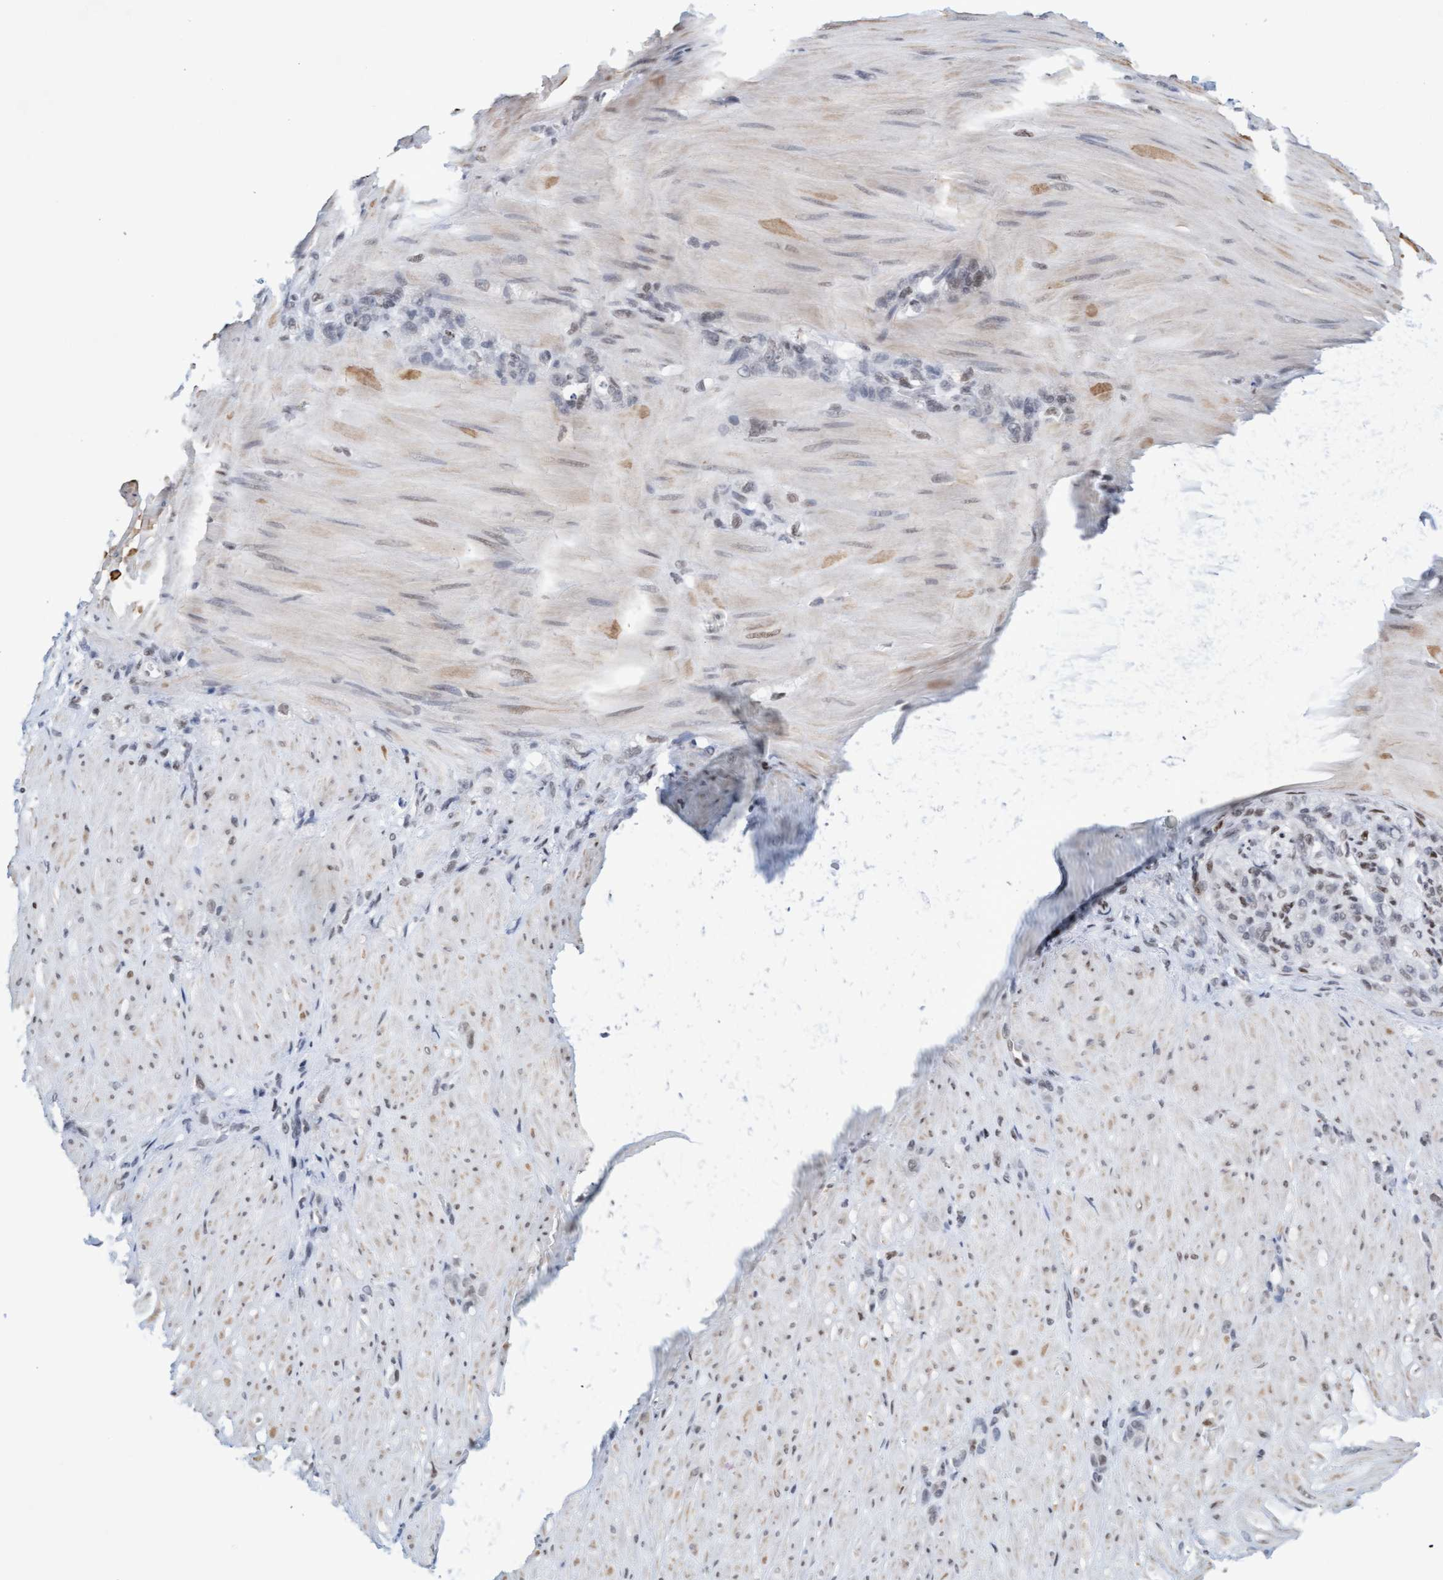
{"staining": {"intensity": "weak", "quantity": "<25%", "location": "nuclear"}, "tissue": "stomach cancer", "cell_type": "Tumor cells", "image_type": "cancer", "snomed": [{"axis": "morphology", "description": "Normal tissue, NOS"}, {"axis": "morphology", "description": "Adenocarcinoma, NOS"}, {"axis": "topography", "description": "Stomach"}], "caption": "The image demonstrates no staining of tumor cells in stomach adenocarcinoma. (Brightfield microscopy of DAB (3,3'-diaminobenzidine) immunohistochemistry at high magnification).", "gene": "GLRX2", "patient": {"sex": "male", "age": 82}}